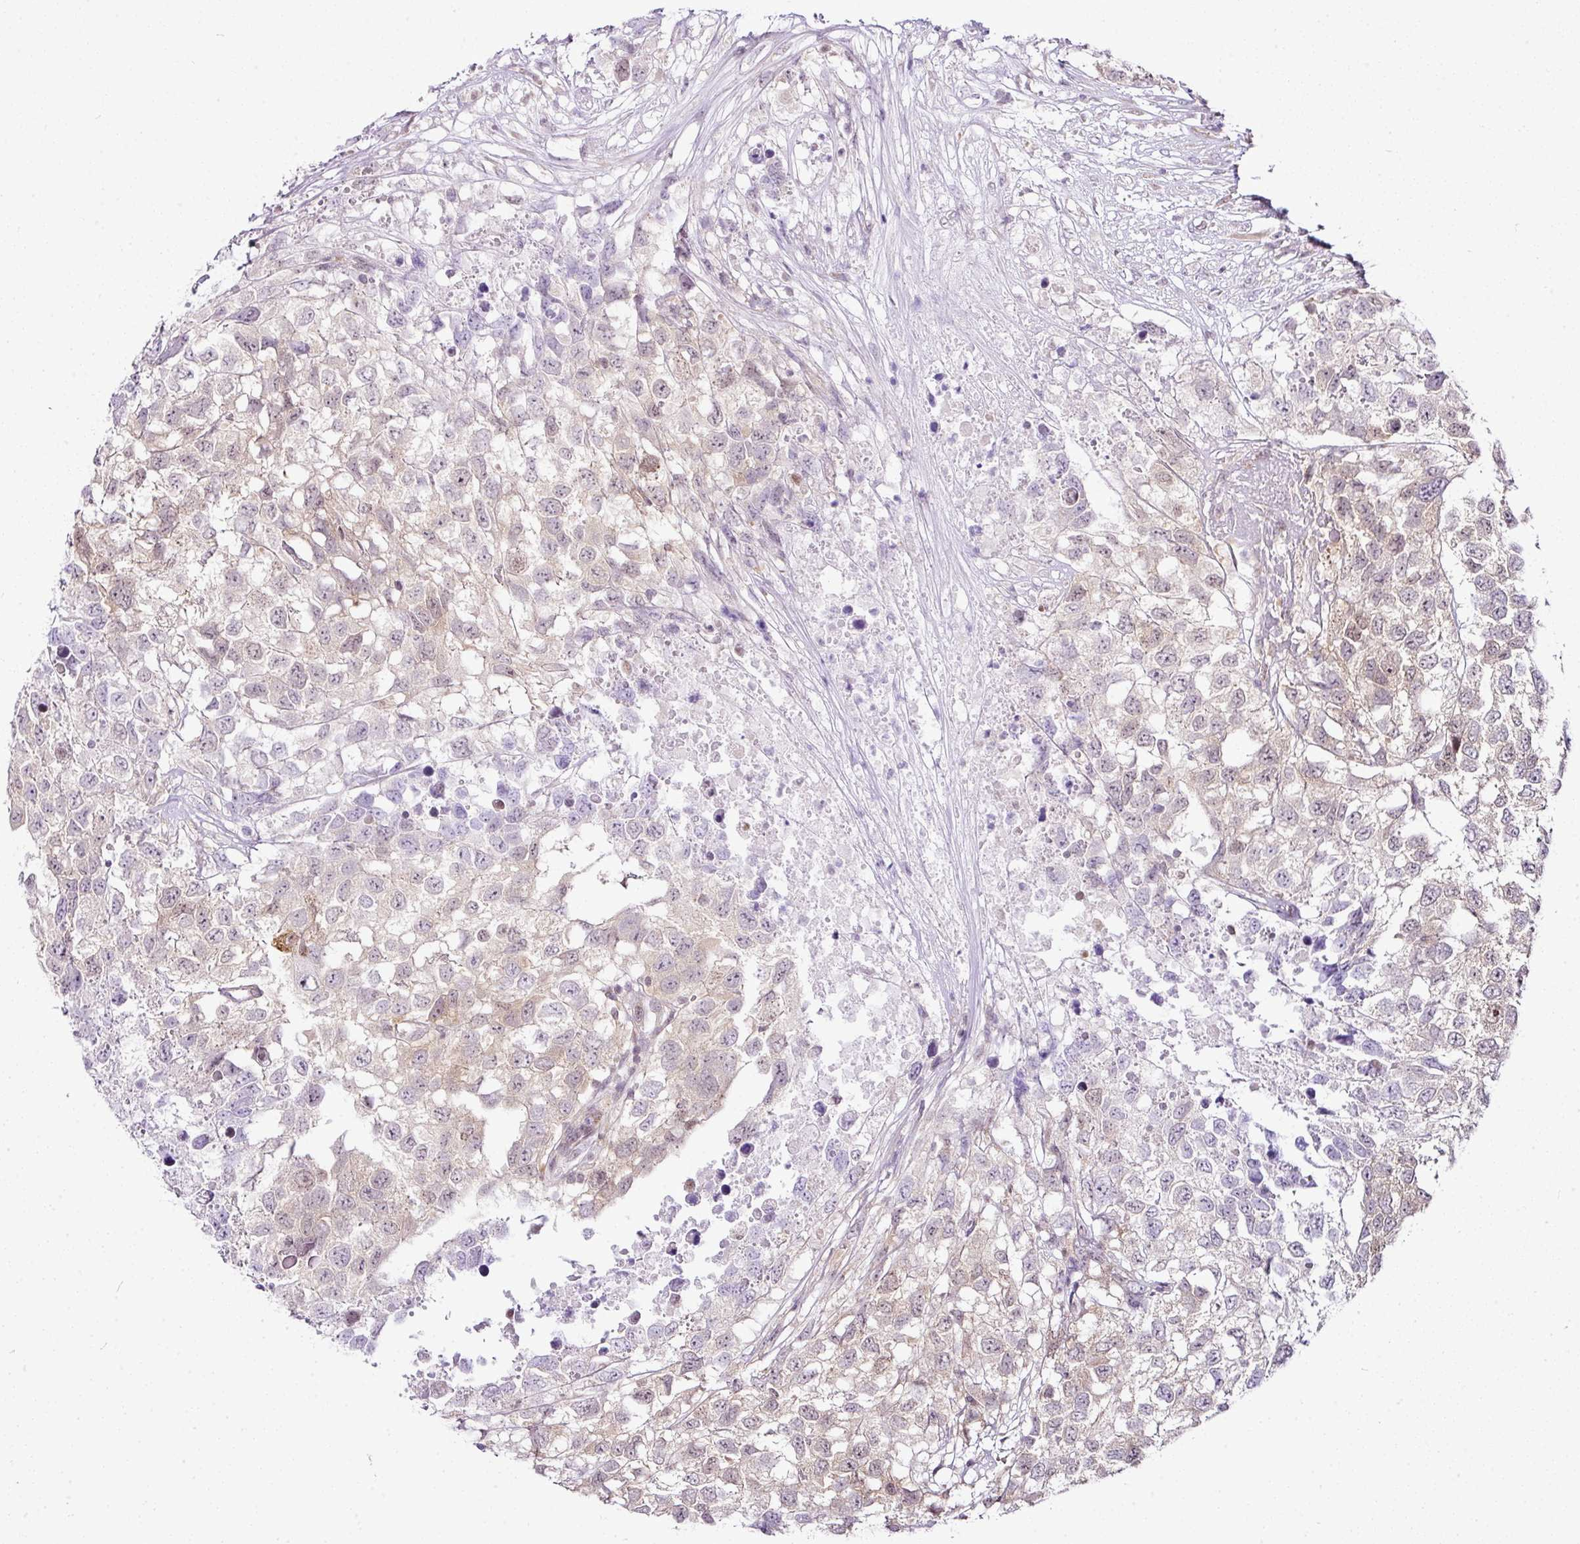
{"staining": {"intensity": "weak", "quantity": "25%-75%", "location": "cytoplasmic/membranous"}, "tissue": "testis cancer", "cell_type": "Tumor cells", "image_type": "cancer", "snomed": [{"axis": "morphology", "description": "Carcinoma, Embryonal, NOS"}, {"axis": "topography", "description": "Testis"}], "caption": "Weak cytoplasmic/membranous protein staining is identified in approximately 25%-75% of tumor cells in testis cancer.", "gene": "FAM32A", "patient": {"sex": "male", "age": 83}}